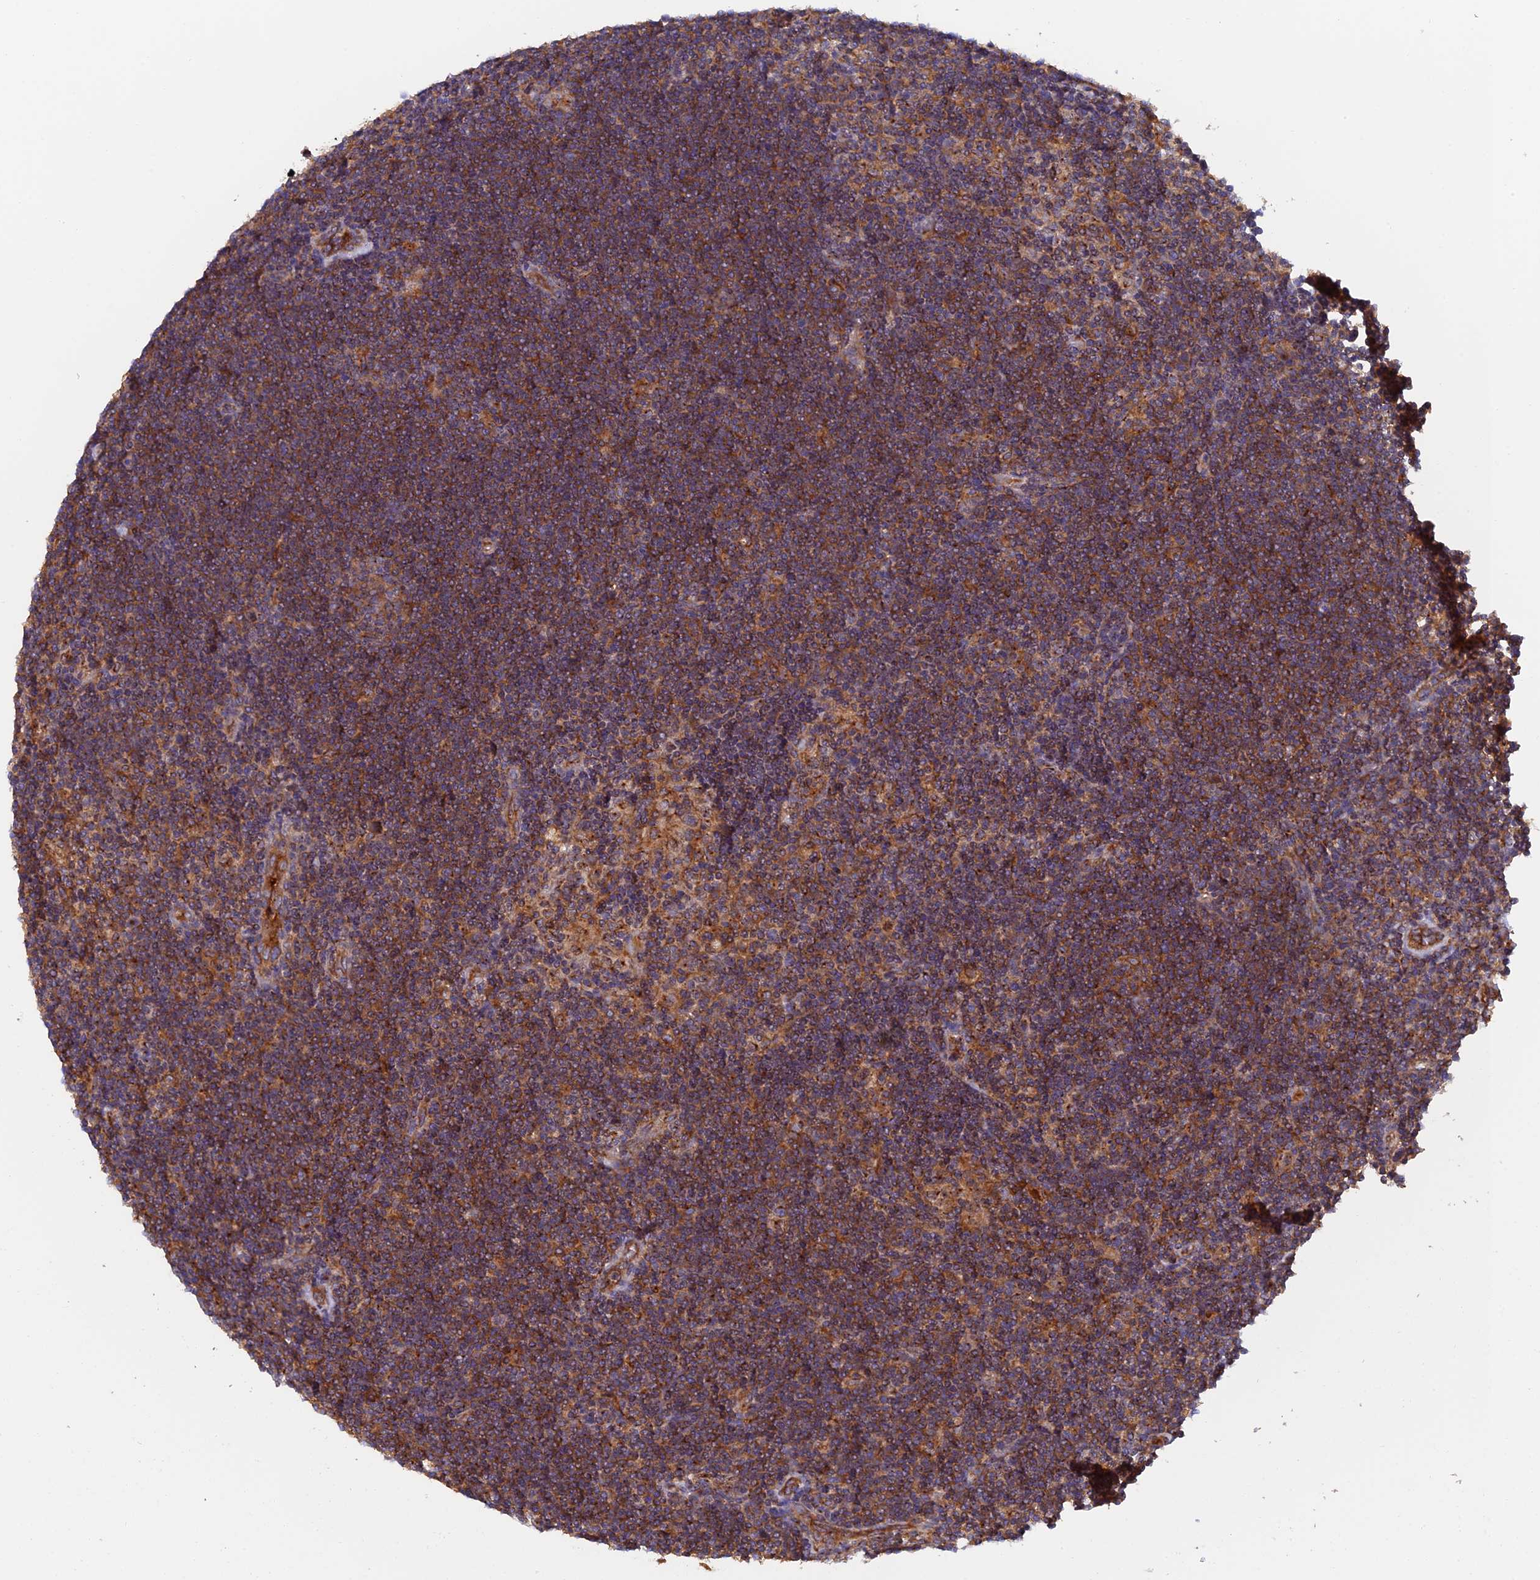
{"staining": {"intensity": "moderate", "quantity": ">75%", "location": "cytoplasmic/membranous"}, "tissue": "lymphoma", "cell_type": "Tumor cells", "image_type": "cancer", "snomed": [{"axis": "morphology", "description": "Hodgkin's disease, NOS"}, {"axis": "topography", "description": "Lymph node"}], "caption": "Moderate cytoplasmic/membranous expression for a protein is present in about >75% of tumor cells of Hodgkin's disease using IHC.", "gene": "DCTN2", "patient": {"sex": "female", "age": 57}}